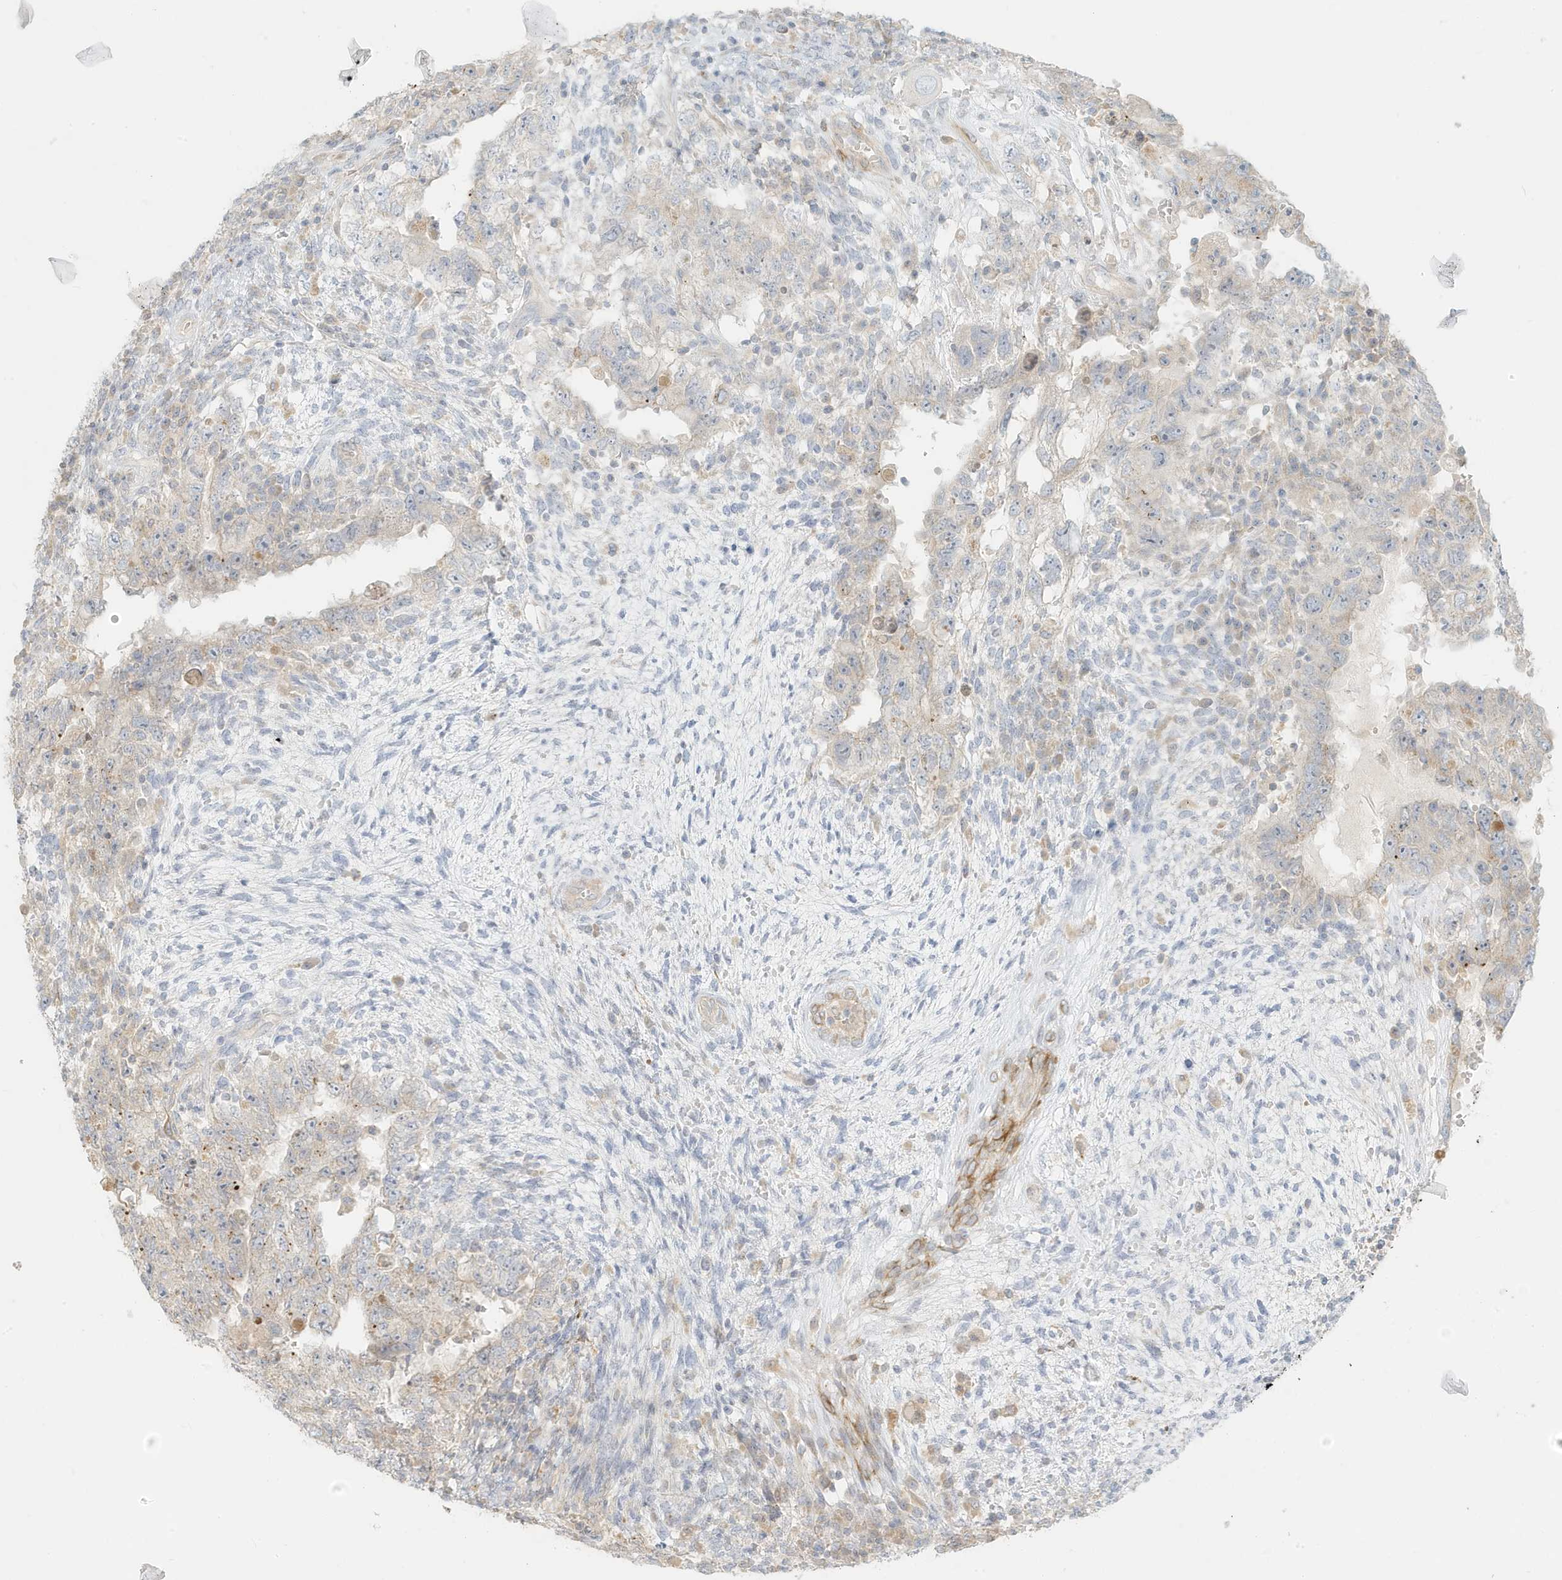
{"staining": {"intensity": "negative", "quantity": "none", "location": "none"}, "tissue": "testis cancer", "cell_type": "Tumor cells", "image_type": "cancer", "snomed": [{"axis": "morphology", "description": "Carcinoma, Embryonal, NOS"}, {"axis": "topography", "description": "Testis"}], "caption": "Image shows no significant protein staining in tumor cells of testis cancer. The staining was performed using DAB to visualize the protein expression in brown, while the nuclei were stained in blue with hematoxylin (Magnification: 20x).", "gene": "MCOLN1", "patient": {"sex": "male", "age": 26}}